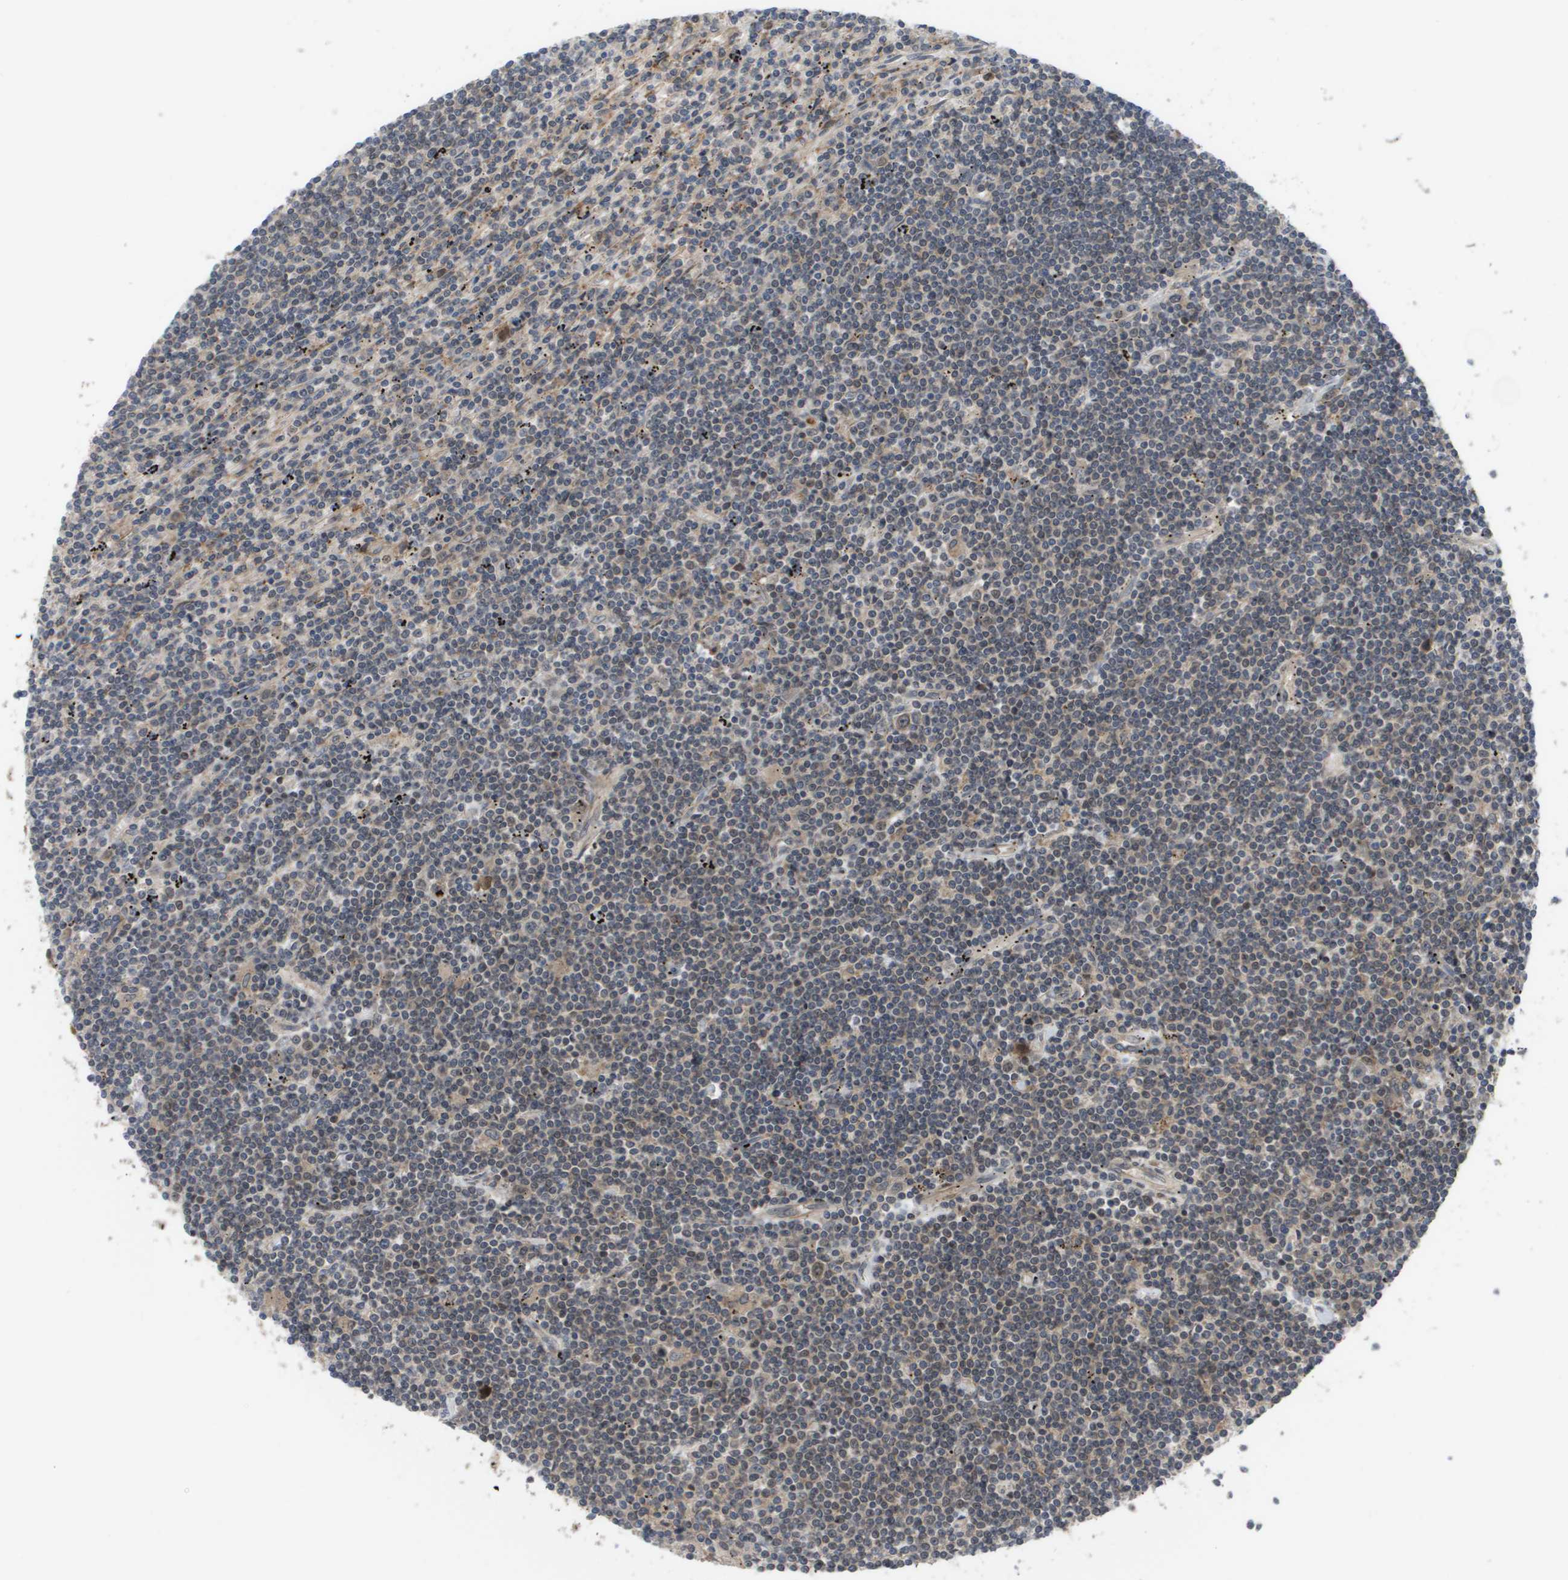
{"staining": {"intensity": "weak", "quantity": "25%-75%", "location": "cytoplasmic/membranous"}, "tissue": "lymphoma", "cell_type": "Tumor cells", "image_type": "cancer", "snomed": [{"axis": "morphology", "description": "Malignant lymphoma, non-Hodgkin's type, Low grade"}, {"axis": "topography", "description": "Spleen"}], "caption": "A low amount of weak cytoplasmic/membranous expression is appreciated in approximately 25%-75% of tumor cells in lymphoma tissue. (Stains: DAB (3,3'-diaminobenzidine) in brown, nuclei in blue, Microscopy: brightfield microscopy at high magnification).", "gene": "CTPS2", "patient": {"sex": "male", "age": 76}}